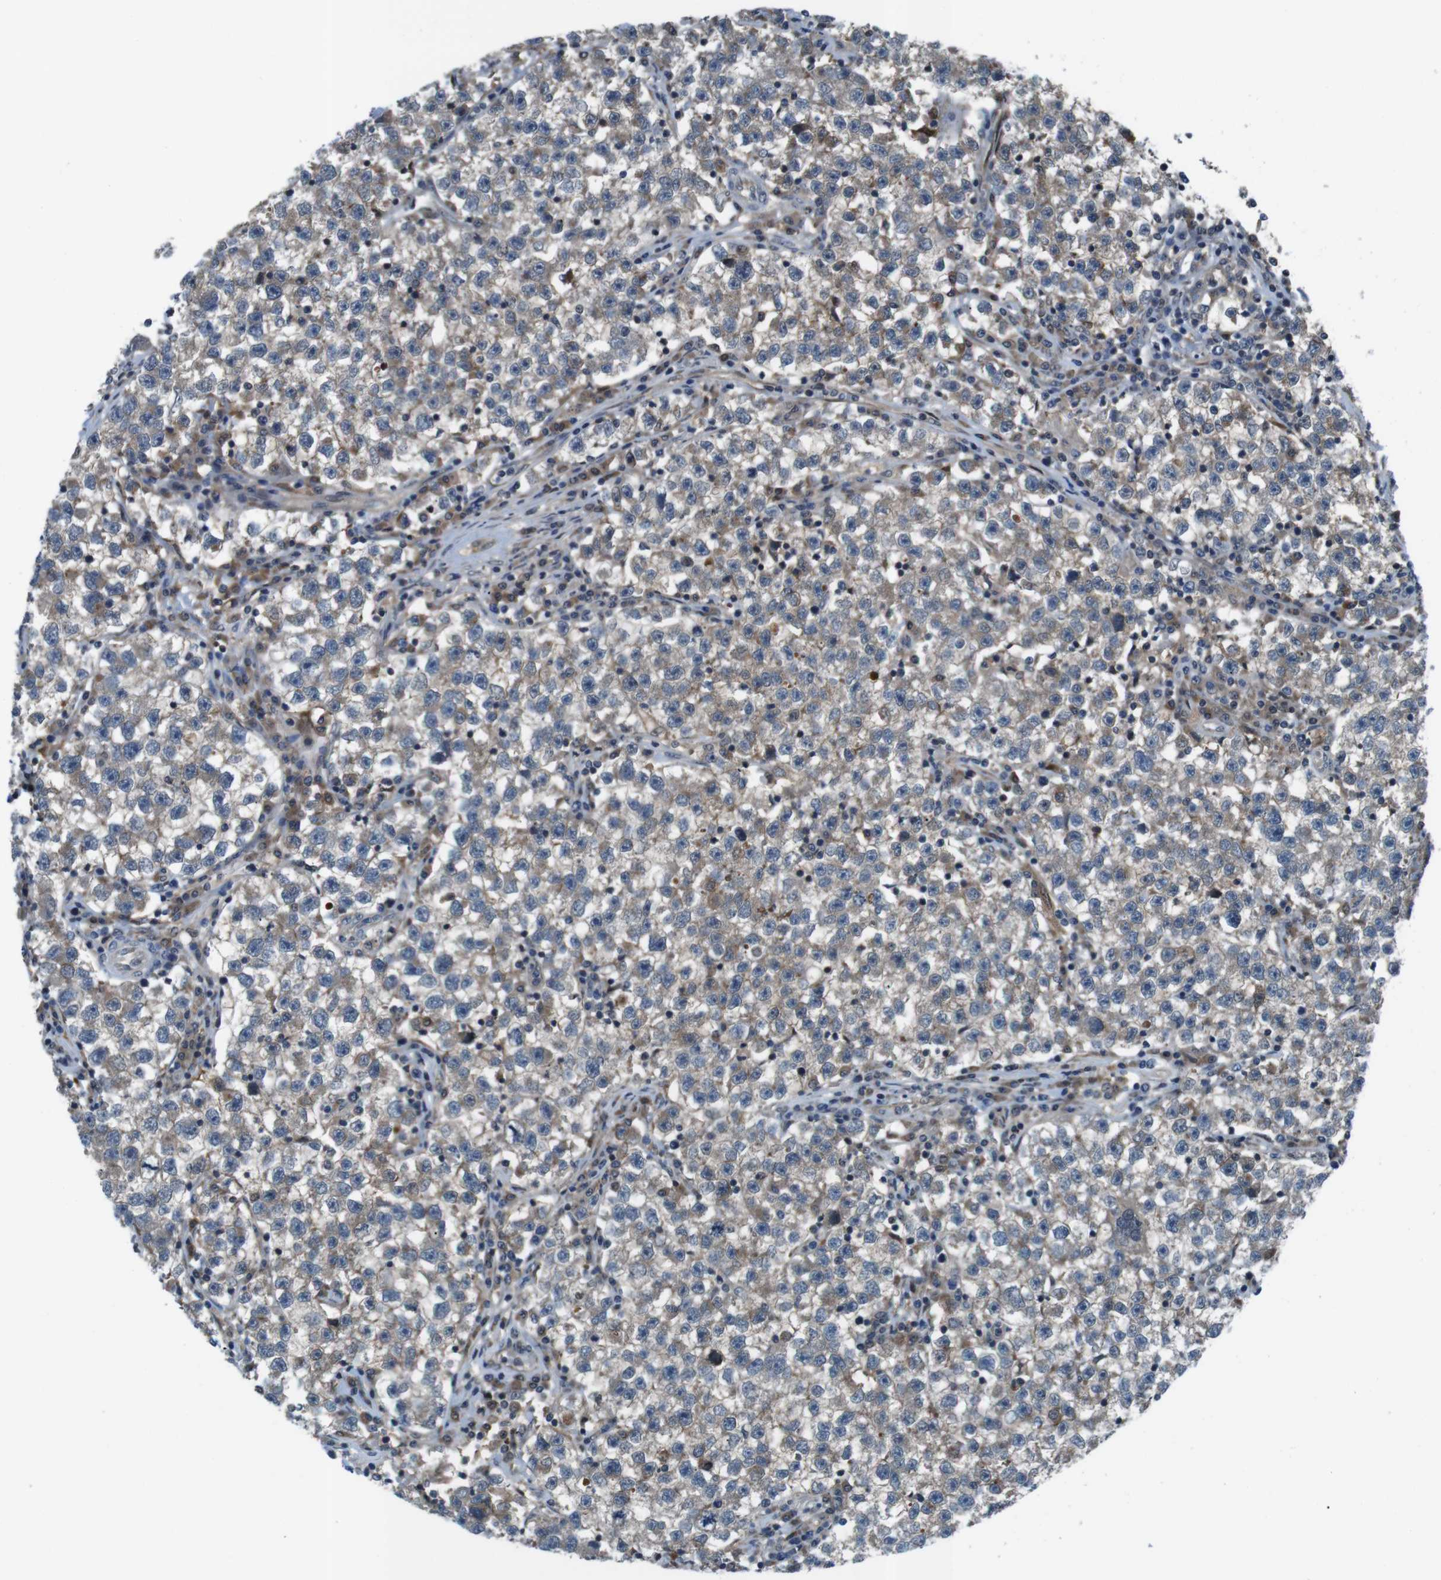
{"staining": {"intensity": "weak", "quantity": "25%-75%", "location": "cytoplasmic/membranous"}, "tissue": "testis cancer", "cell_type": "Tumor cells", "image_type": "cancer", "snomed": [{"axis": "morphology", "description": "Seminoma, NOS"}, {"axis": "topography", "description": "Testis"}], "caption": "This is a micrograph of immunohistochemistry (IHC) staining of seminoma (testis), which shows weak expression in the cytoplasmic/membranous of tumor cells.", "gene": "LRP5", "patient": {"sex": "male", "age": 22}}